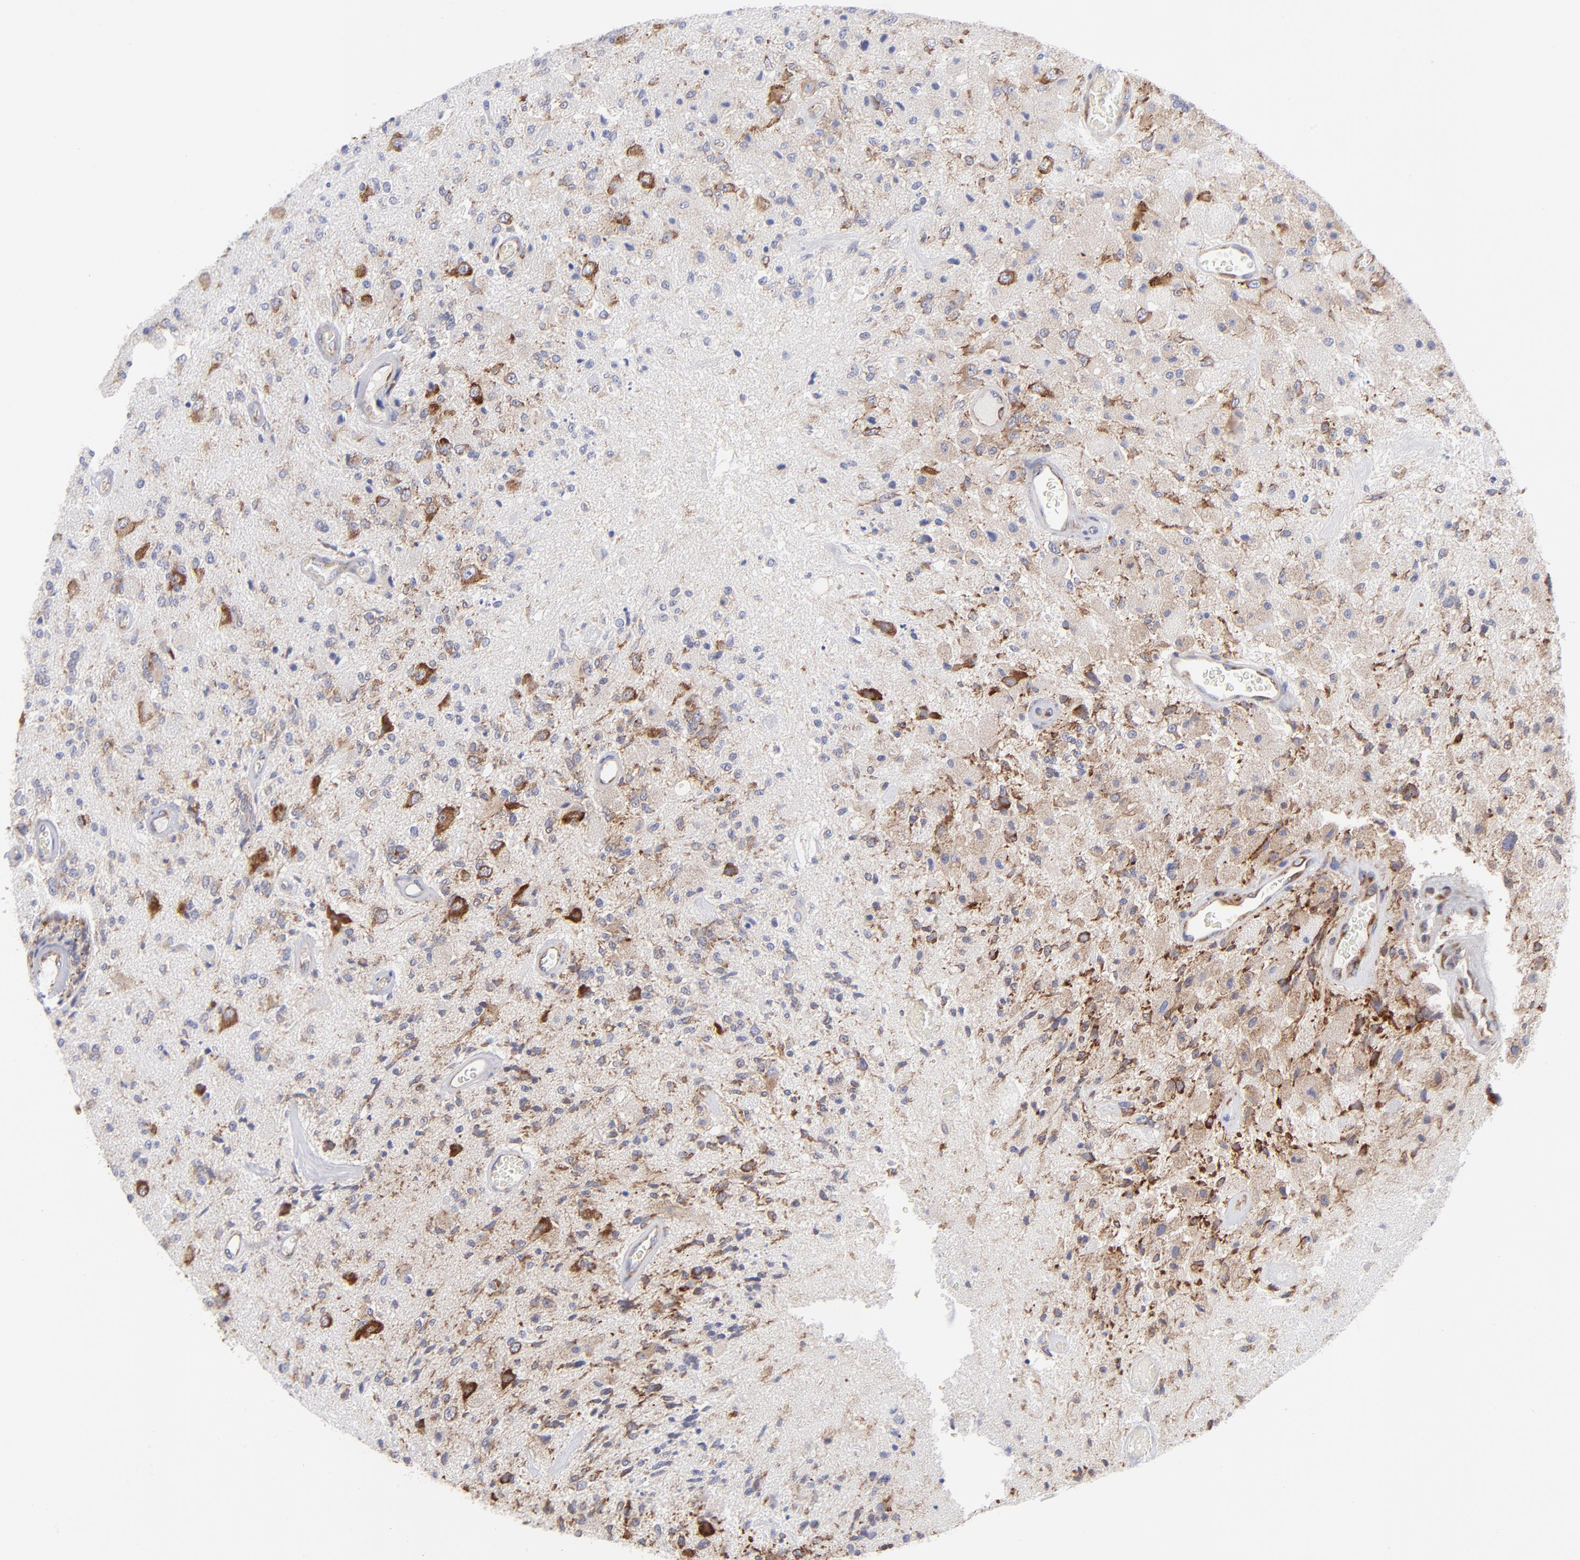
{"staining": {"intensity": "strong", "quantity": "25%-75%", "location": "cytoplasmic/membranous"}, "tissue": "glioma", "cell_type": "Tumor cells", "image_type": "cancer", "snomed": [{"axis": "morphology", "description": "Normal tissue, NOS"}, {"axis": "morphology", "description": "Glioma, malignant, High grade"}, {"axis": "topography", "description": "Cerebral cortex"}], "caption": "High-power microscopy captured an IHC photomicrograph of glioma, revealing strong cytoplasmic/membranous staining in approximately 25%-75% of tumor cells.", "gene": "EIF2AK2", "patient": {"sex": "male", "age": 77}}